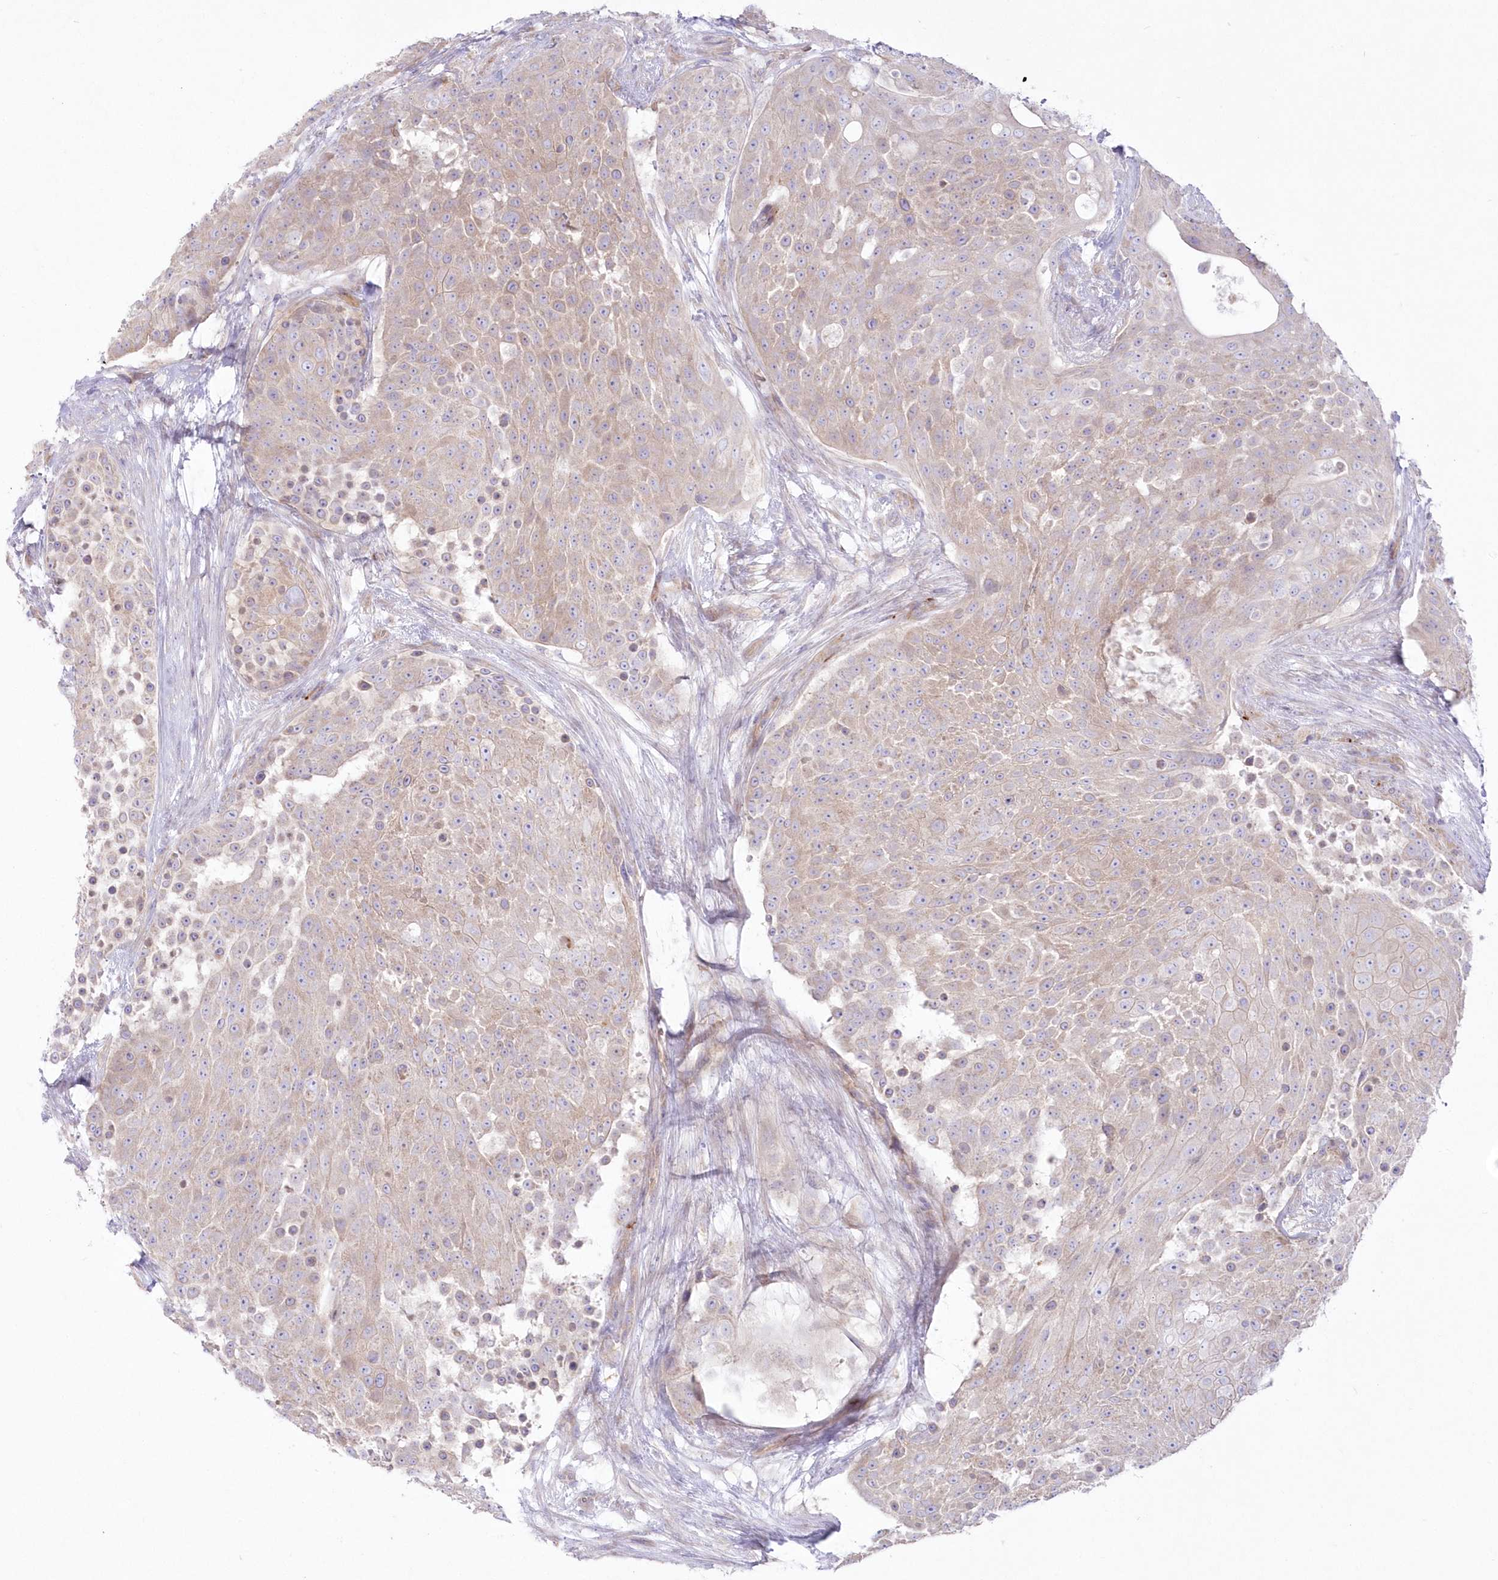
{"staining": {"intensity": "weak", "quantity": ">75%", "location": "cytoplasmic/membranous"}, "tissue": "urothelial cancer", "cell_type": "Tumor cells", "image_type": "cancer", "snomed": [{"axis": "morphology", "description": "Urothelial carcinoma, High grade"}, {"axis": "topography", "description": "Urinary bladder"}], "caption": "Immunohistochemical staining of high-grade urothelial carcinoma displays weak cytoplasmic/membranous protein positivity in about >75% of tumor cells.", "gene": "ZNF843", "patient": {"sex": "female", "age": 63}}